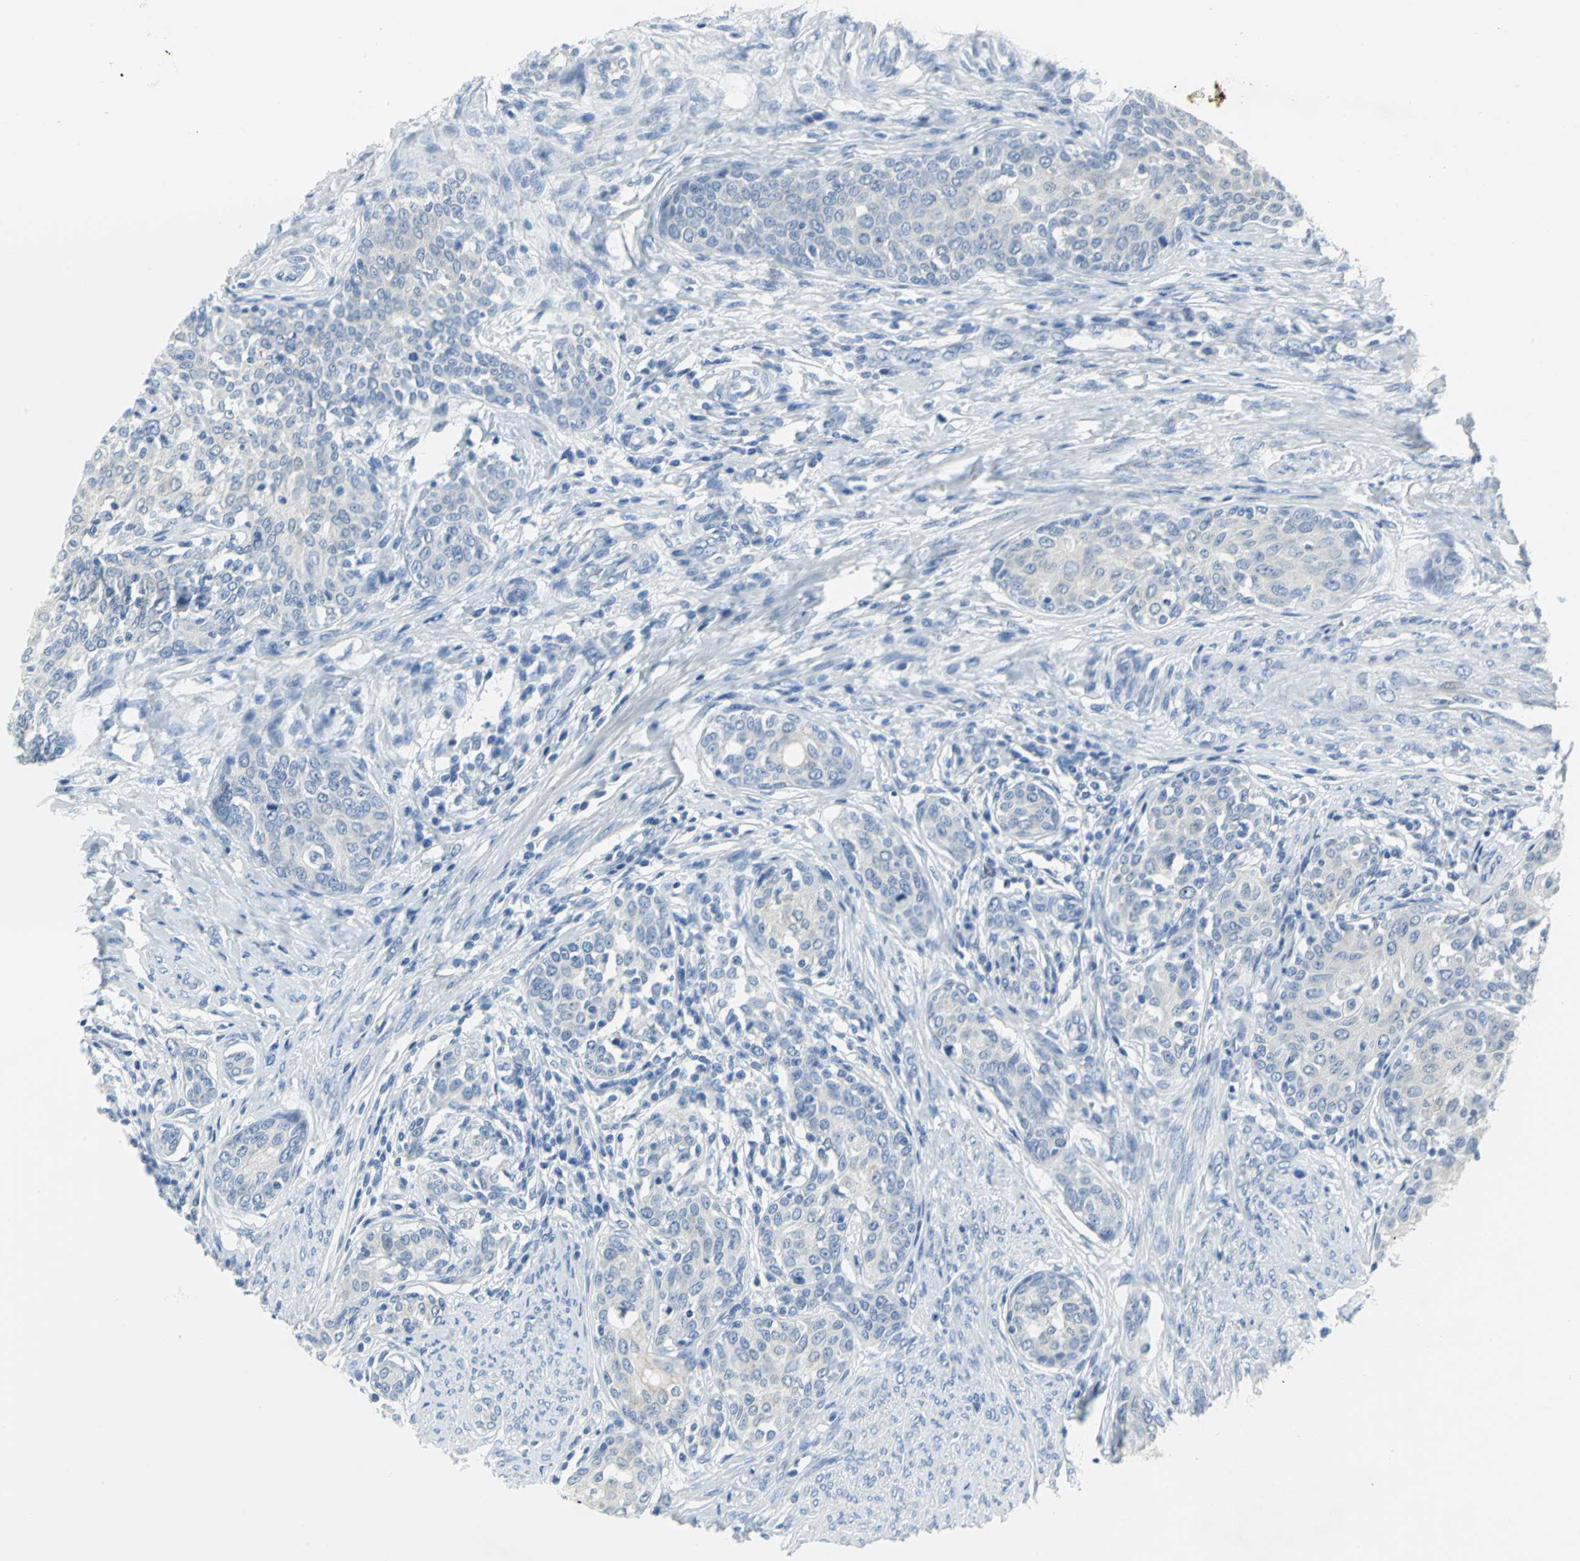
{"staining": {"intensity": "negative", "quantity": "none", "location": "none"}, "tissue": "cervical cancer", "cell_type": "Tumor cells", "image_type": "cancer", "snomed": [{"axis": "morphology", "description": "Squamous cell carcinoma, NOS"}, {"axis": "morphology", "description": "Adenocarcinoma, NOS"}, {"axis": "topography", "description": "Cervix"}], "caption": "High power microscopy image of an immunohistochemistry micrograph of cervical cancer (squamous cell carcinoma), revealing no significant positivity in tumor cells.", "gene": "CYB5A", "patient": {"sex": "female", "age": 52}}